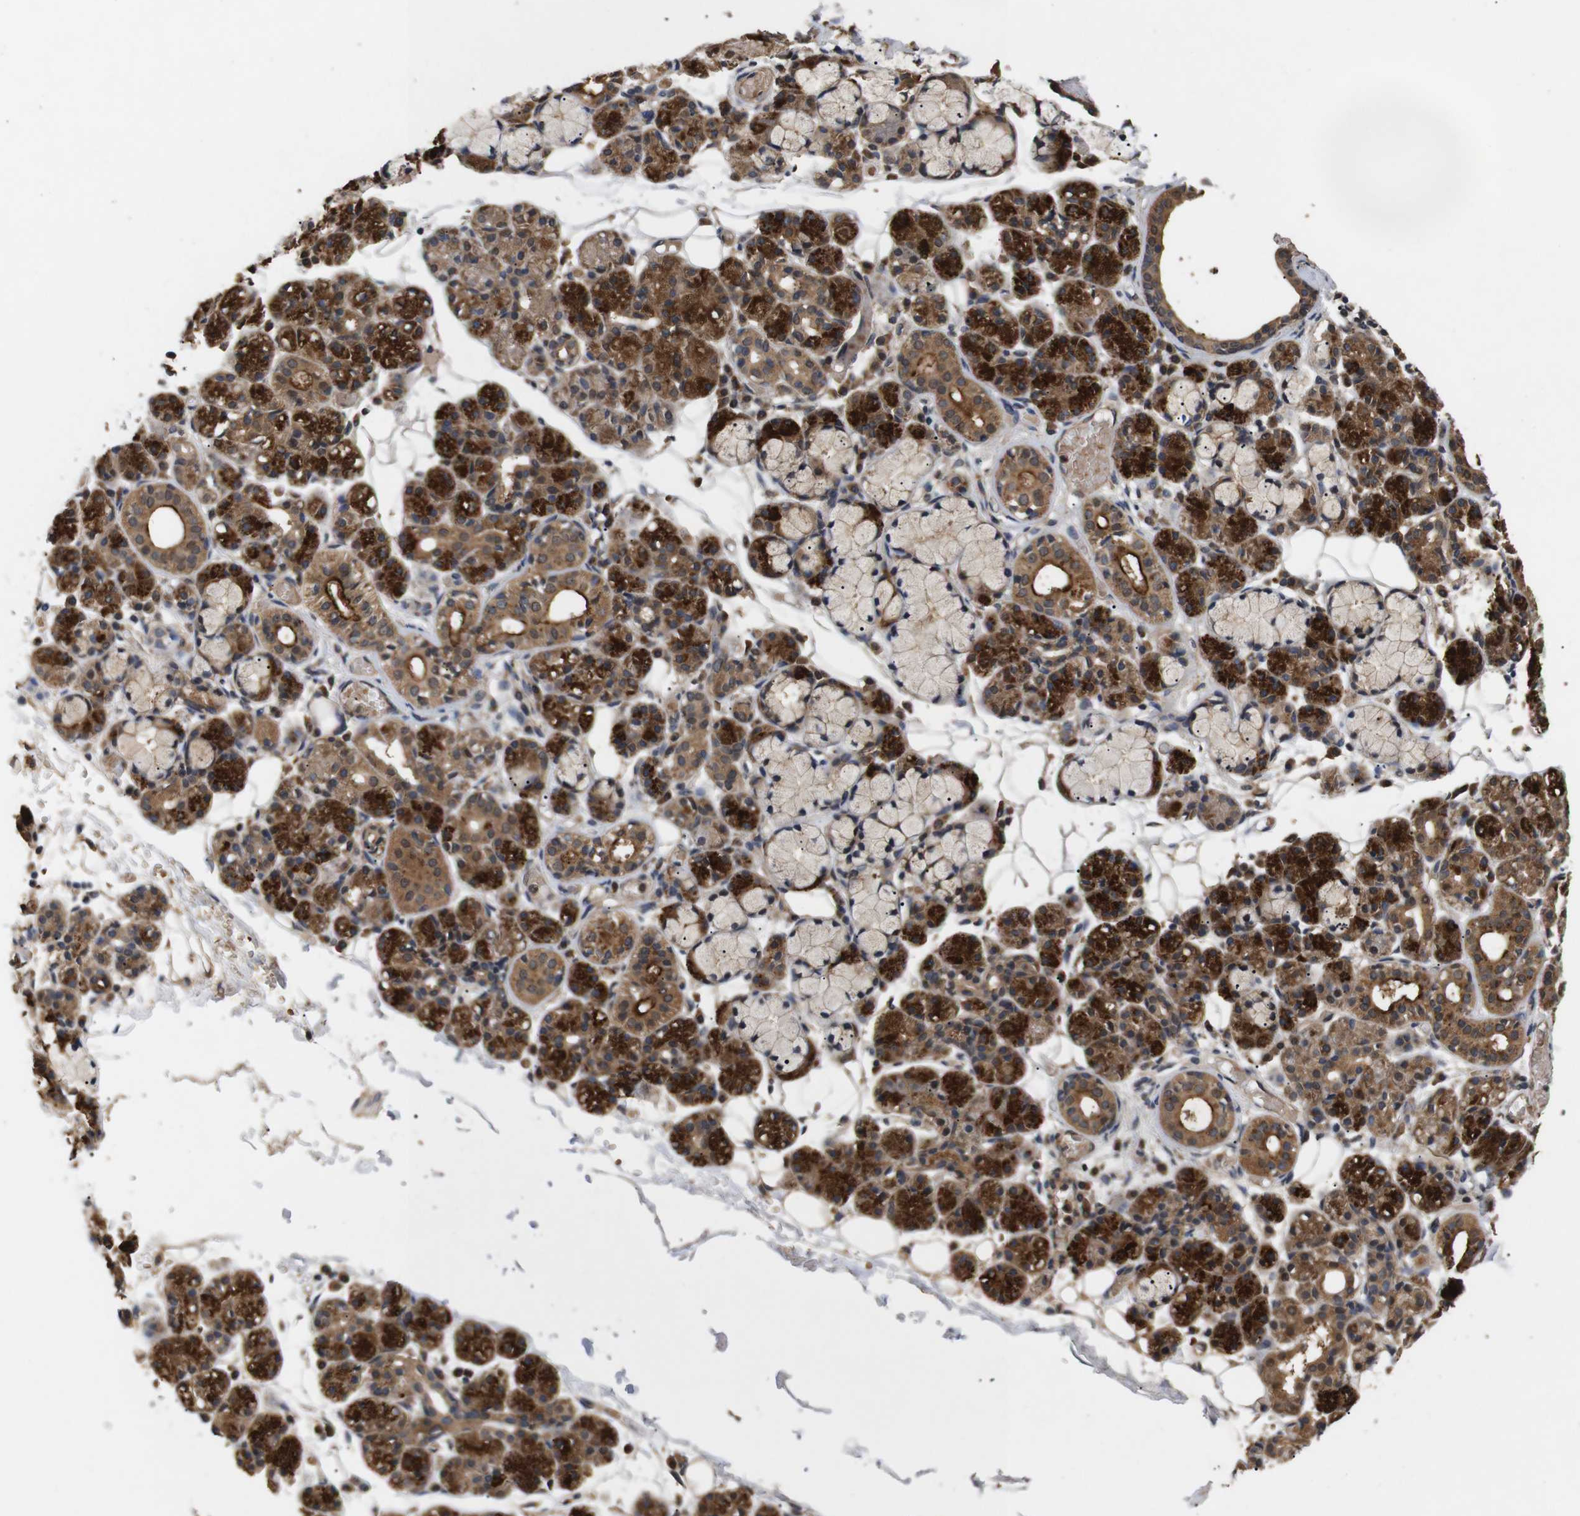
{"staining": {"intensity": "strong", "quantity": "25%-75%", "location": "cytoplasmic/membranous"}, "tissue": "salivary gland", "cell_type": "Glandular cells", "image_type": "normal", "snomed": [{"axis": "morphology", "description": "Normal tissue, NOS"}, {"axis": "topography", "description": "Salivary gland"}], "caption": "This is a histology image of immunohistochemistry staining of unremarkable salivary gland, which shows strong staining in the cytoplasmic/membranous of glandular cells.", "gene": "DDR1", "patient": {"sex": "male", "age": 63}}